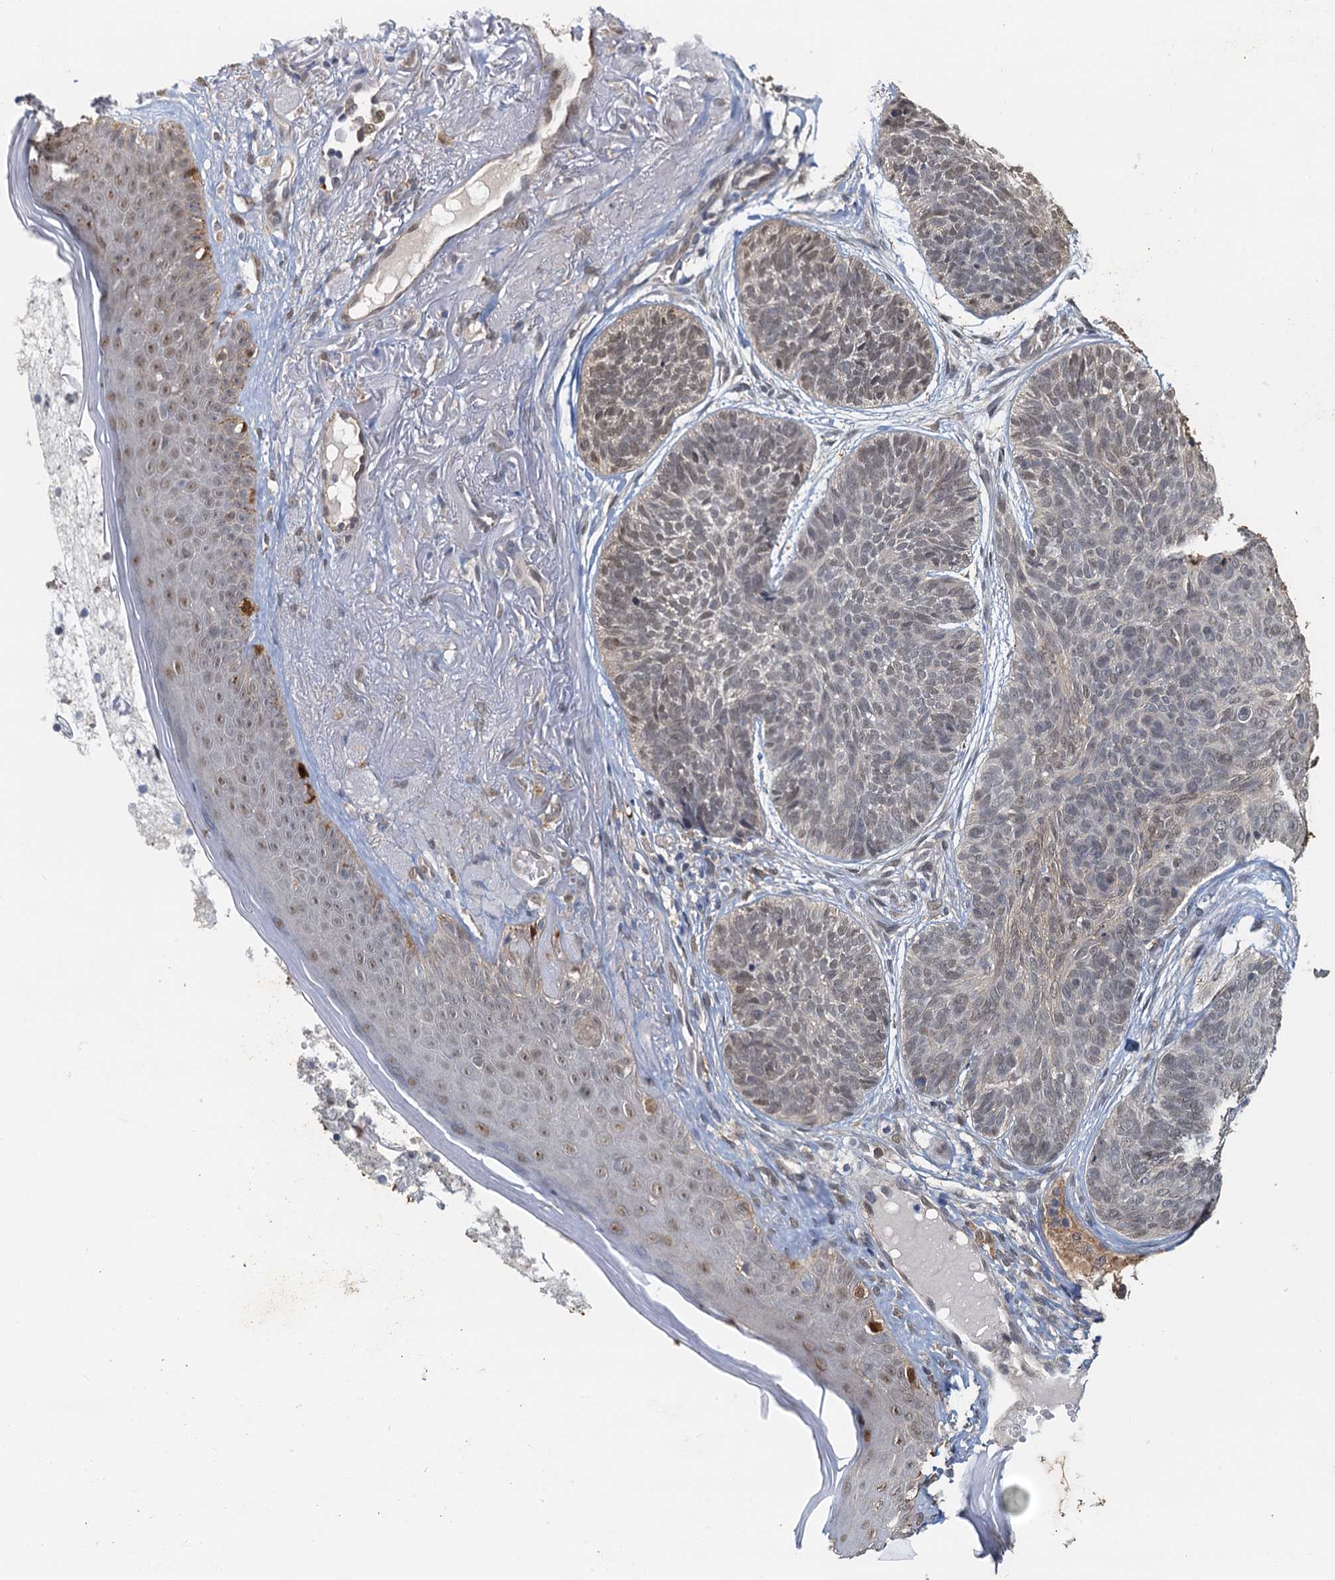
{"staining": {"intensity": "weak", "quantity": "<25%", "location": "nuclear"}, "tissue": "skin cancer", "cell_type": "Tumor cells", "image_type": "cancer", "snomed": [{"axis": "morphology", "description": "Normal tissue, NOS"}, {"axis": "morphology", "description": "Basal cell carcinoma"}, {"axis": "topography", "description": "Skin"}], "caption": "There is no significant expression in tumor cells of skin cancer (basal cell carcinoma). The staining was performed using DAB to visualize the protein expression in brown, while the nuclei were stained in blue with hematoxylin (Magnification: 20x).", "gene": "SPINDOC", "patient": {"sex": "male", "age": 66}}